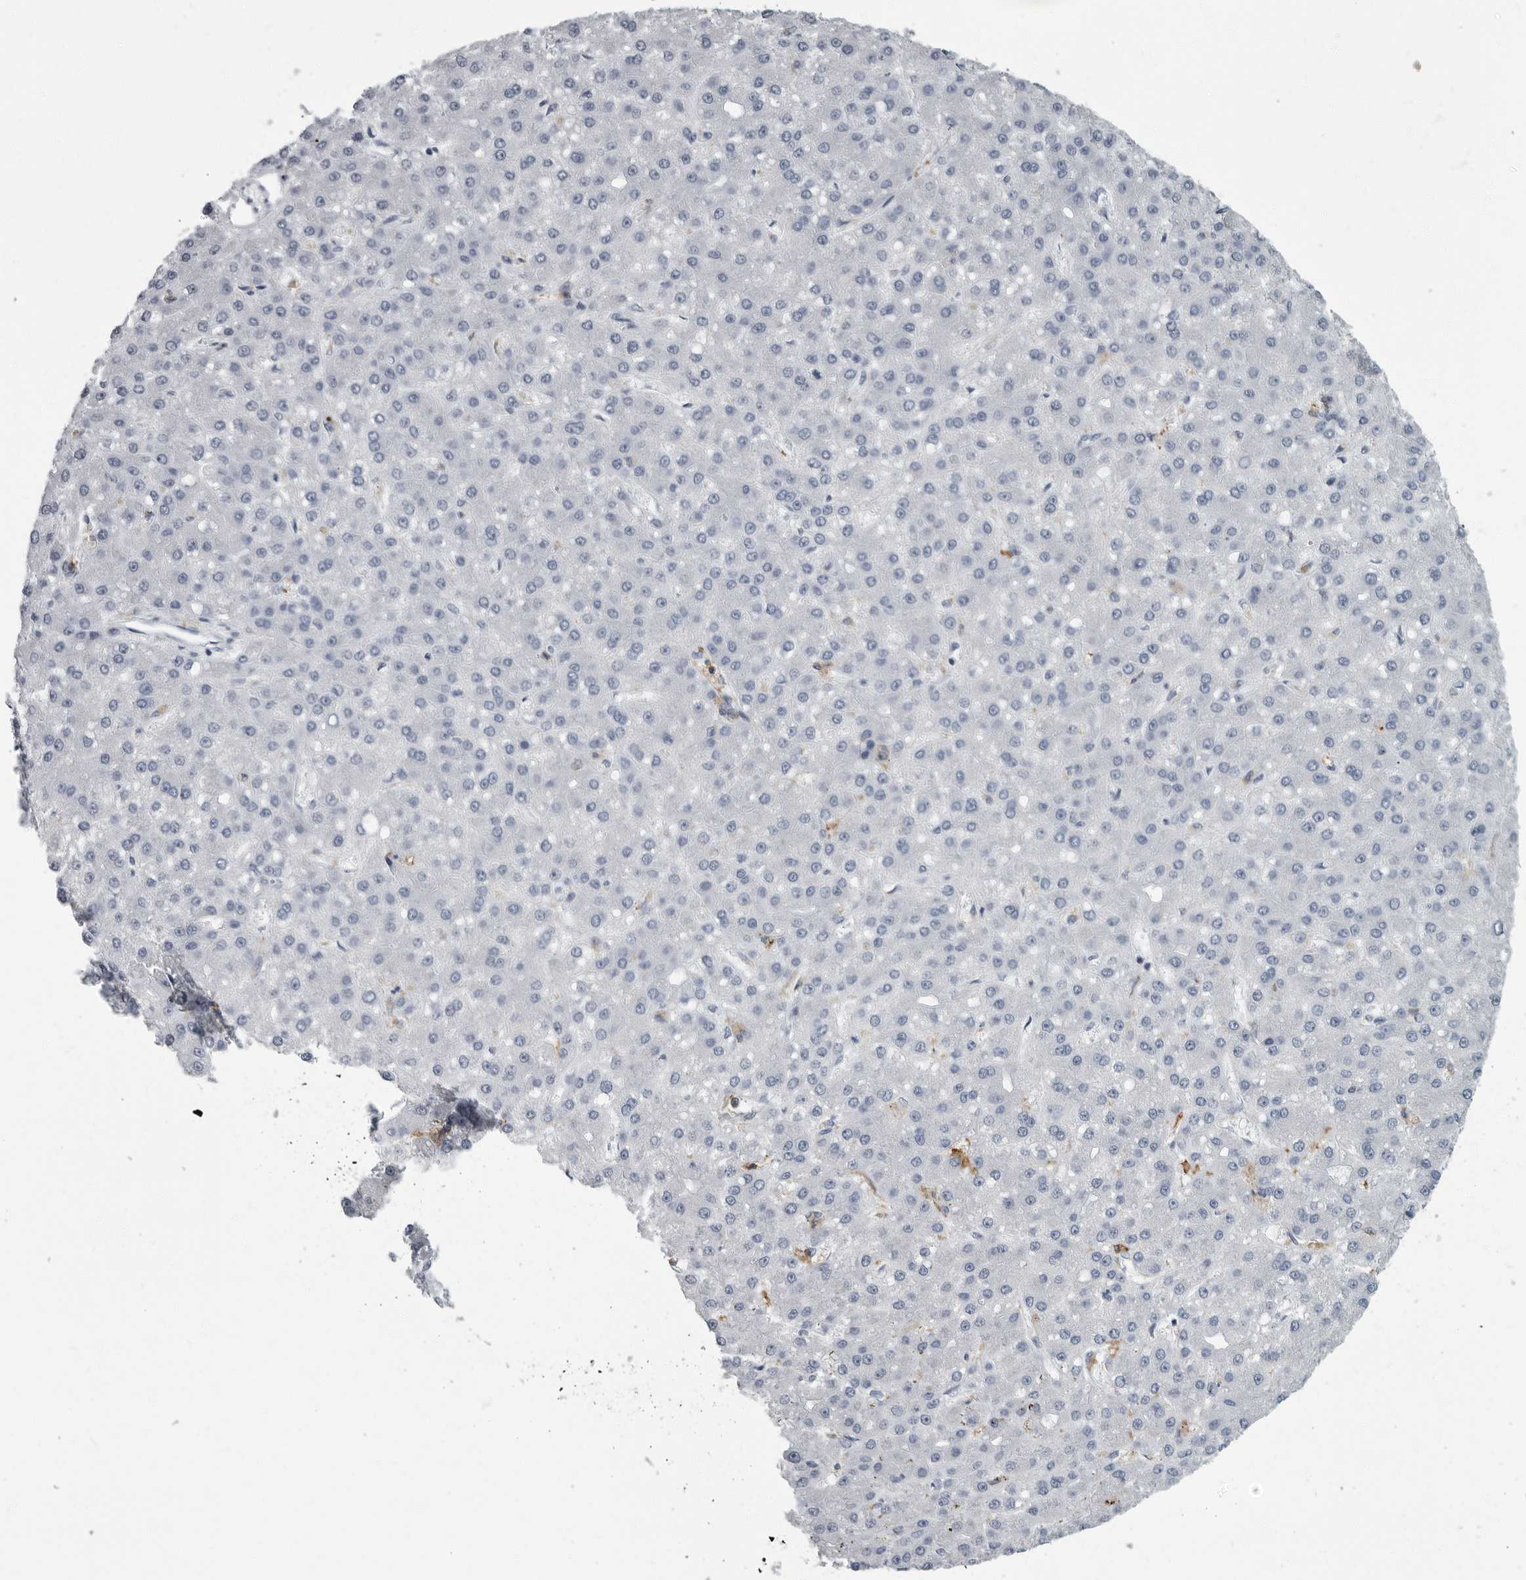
{"staining": {"intensity": "negative", "quantity": "none", "location": "none"}, "tissue": "liver cancer", "cell_type": "Tumor cells", "image_type": "cancer", "snomed": [{"axis": "morphology", "description": "Carcinoma, Hepatocellular, NOS"}, {"axis": "topography", "description": "Liver"}], "caption": "There is no significant staining in tumor cells of hepatocellular carcinoma (liver).", "gene": "FCER1G", "patient": {"sex": "male", "age": 67}}